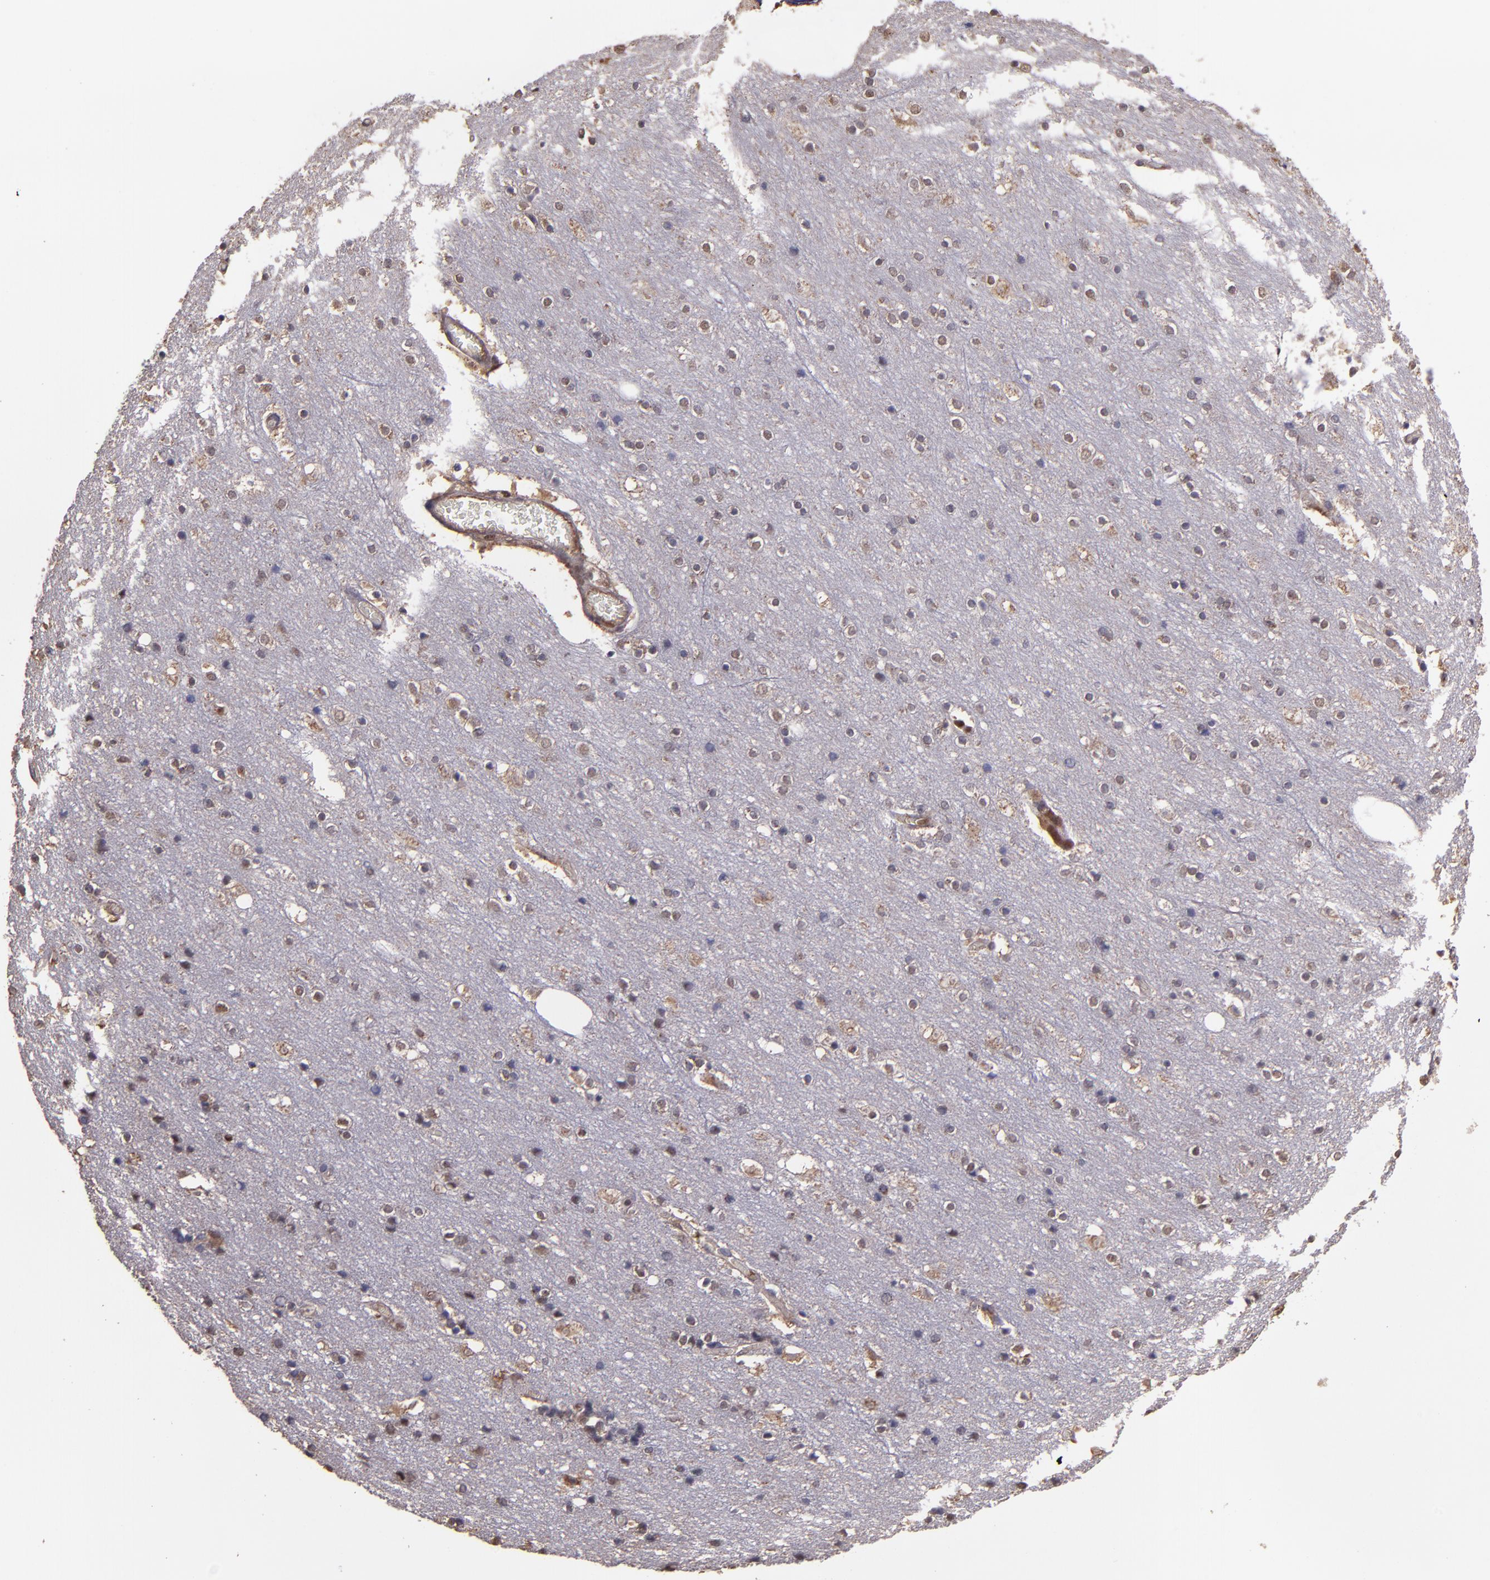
{"staining": {"intensity": "moderate", "quantity": "25%-75%", "location": "cytoplasmic/membranous"}, "tissue": "cerebral cortex", "cell_type": "Endothelial cells", "image_type": "normal", "snomed": [{"axis": "morphology", "description": "Normal tissue, NOS"}, {"axis": "topography", "description": "Cerebral cortex"}], "caption": "Protein staining of benign cerebral cortex reveals moderate cytoplasmic/membranous staining in about 25%-75% of endothelial cells.", "gene": "SERPINF2", "patient": {"sex": "female", "age": 54}}